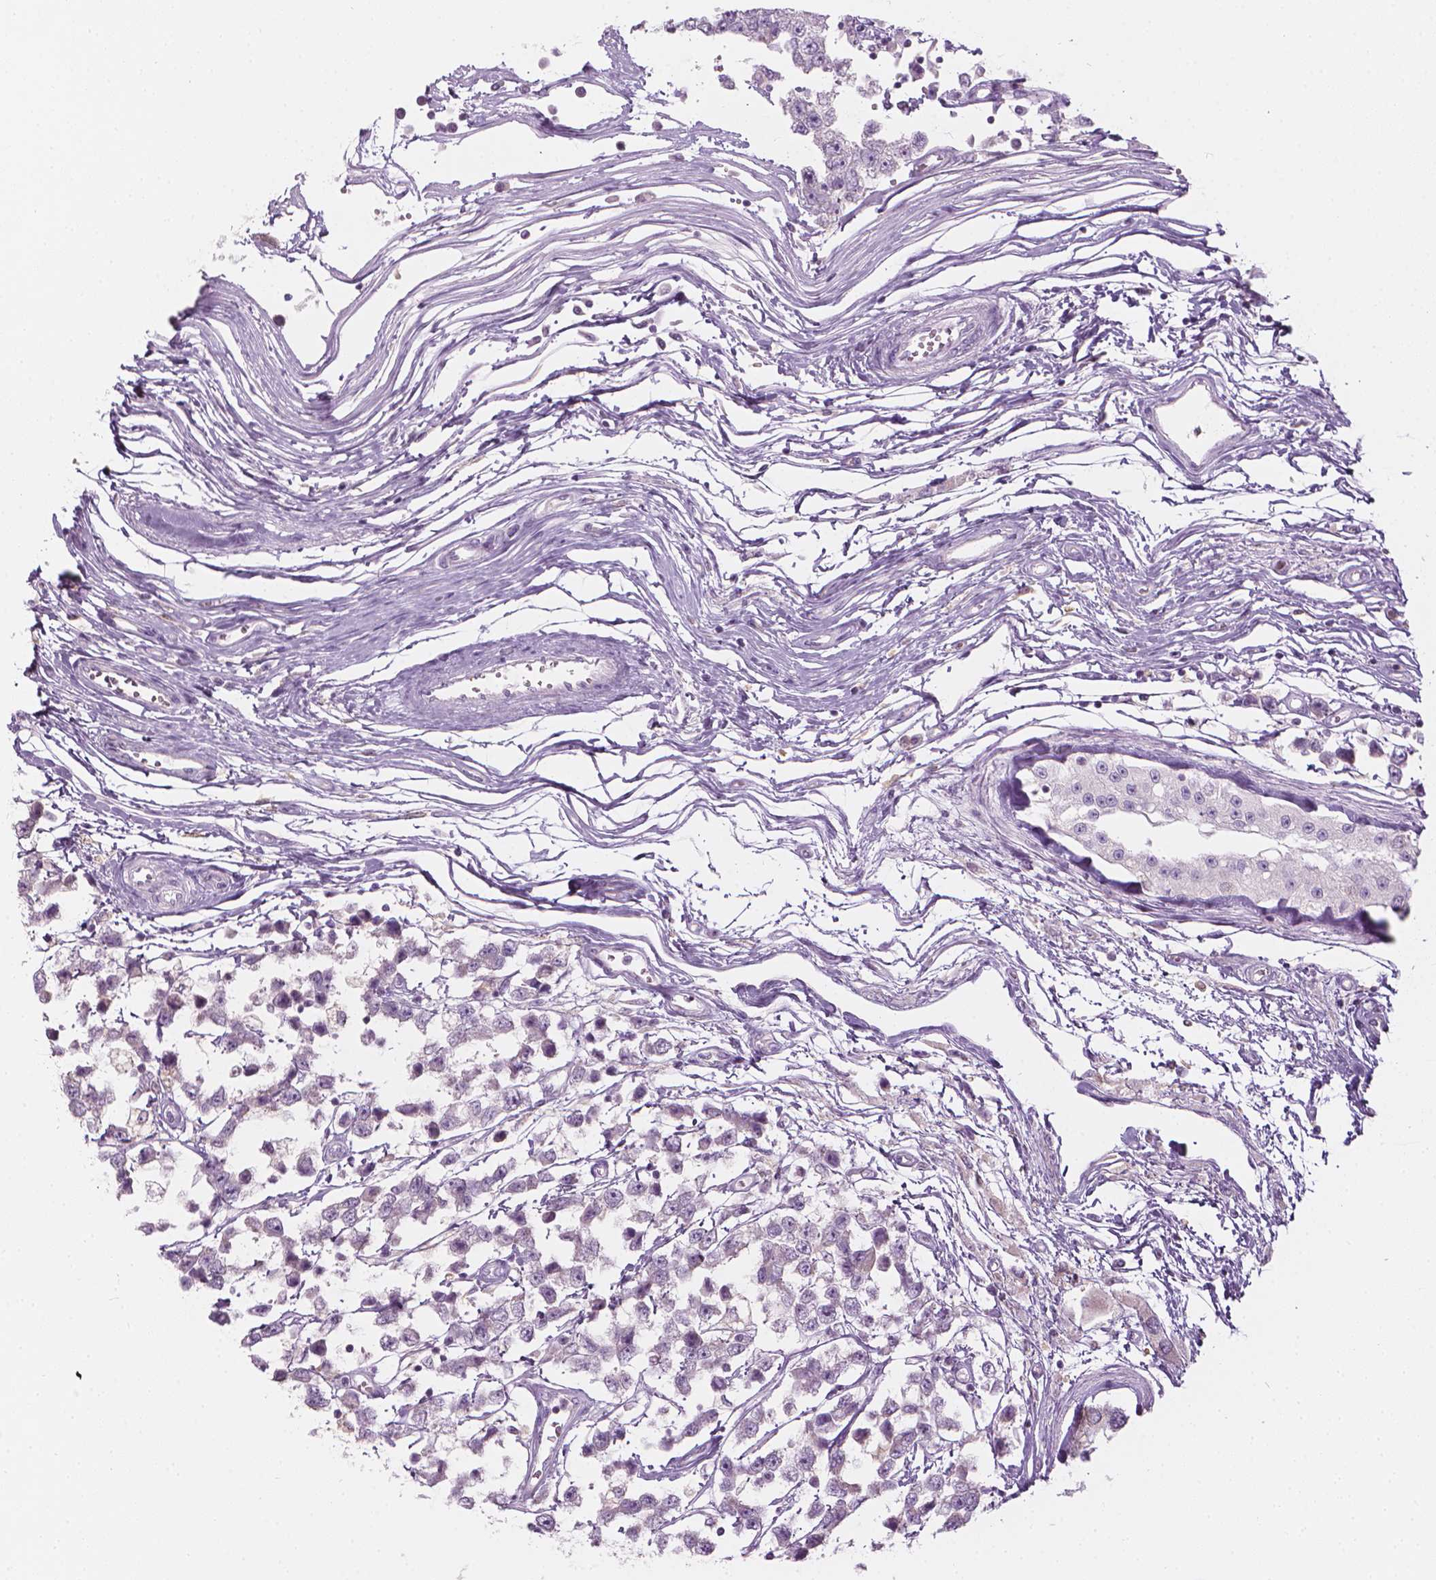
{"staining": {"intensity": "negative", "quantity": "none", "location": "none"}, "tissue": "testis cancer", "cell_type": "Tumor cells", "image_type": "cancer", "snomed": [{"axis": "morphology", "description": "Seminoma, NOS"}, {"axis": "topography", "description": "Testis"}], "caption": "DAB (3,3'-diaminobenzidine) immunohistochemical staining of human testis seminoma shows no significant expression in tumor cells. (DAB (3,3'-diaminobenzidine) IHC with hematoxylin counter stain).", "gene": "SHMT1", "patient": {"sex": "male", "age": 34}}